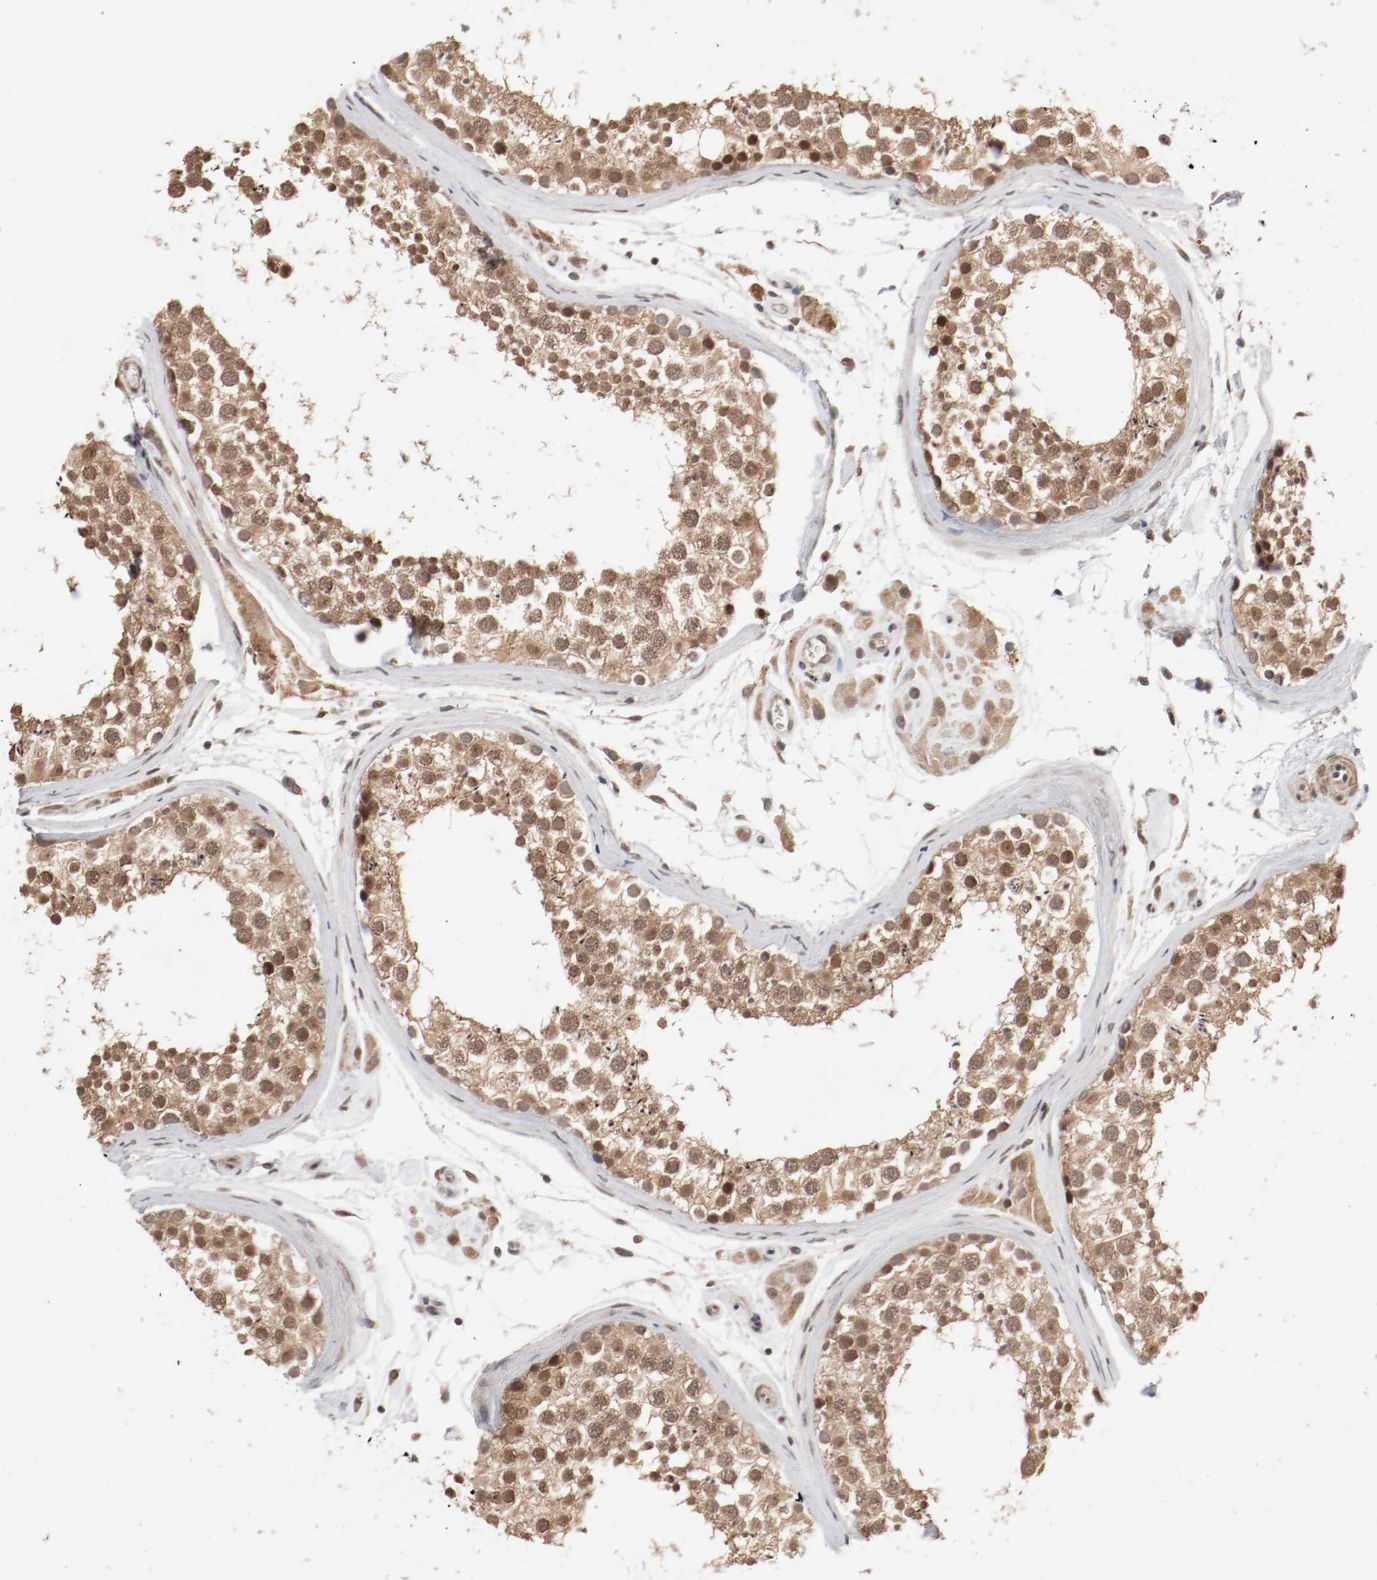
{"staining": {"intensity": "moderate", "quantity": ">75%", "location": "cytoplasmic/membranous,nuclear"}, "tissue": "testis", "cell_type": "Cells in seminiferous ducts", "image_type": "normal", "snomed": [{"axis": "morphology", "description": "Normal tissue, NOS"}, {"axis": "topography", "description": "Testis"}], "caption": "Protein staining of normal testis exhibits moderate cytoplasmic/membranous,nuclear positivity in approximately >75% of cells in seminiferous ducts. Using DAB (brown) and hematoxylin (blue) stains, captured at high magnification using brightfield microscopy.", "gene": "CSNK2B", "patient": {"sex": "male", "age": 46}}